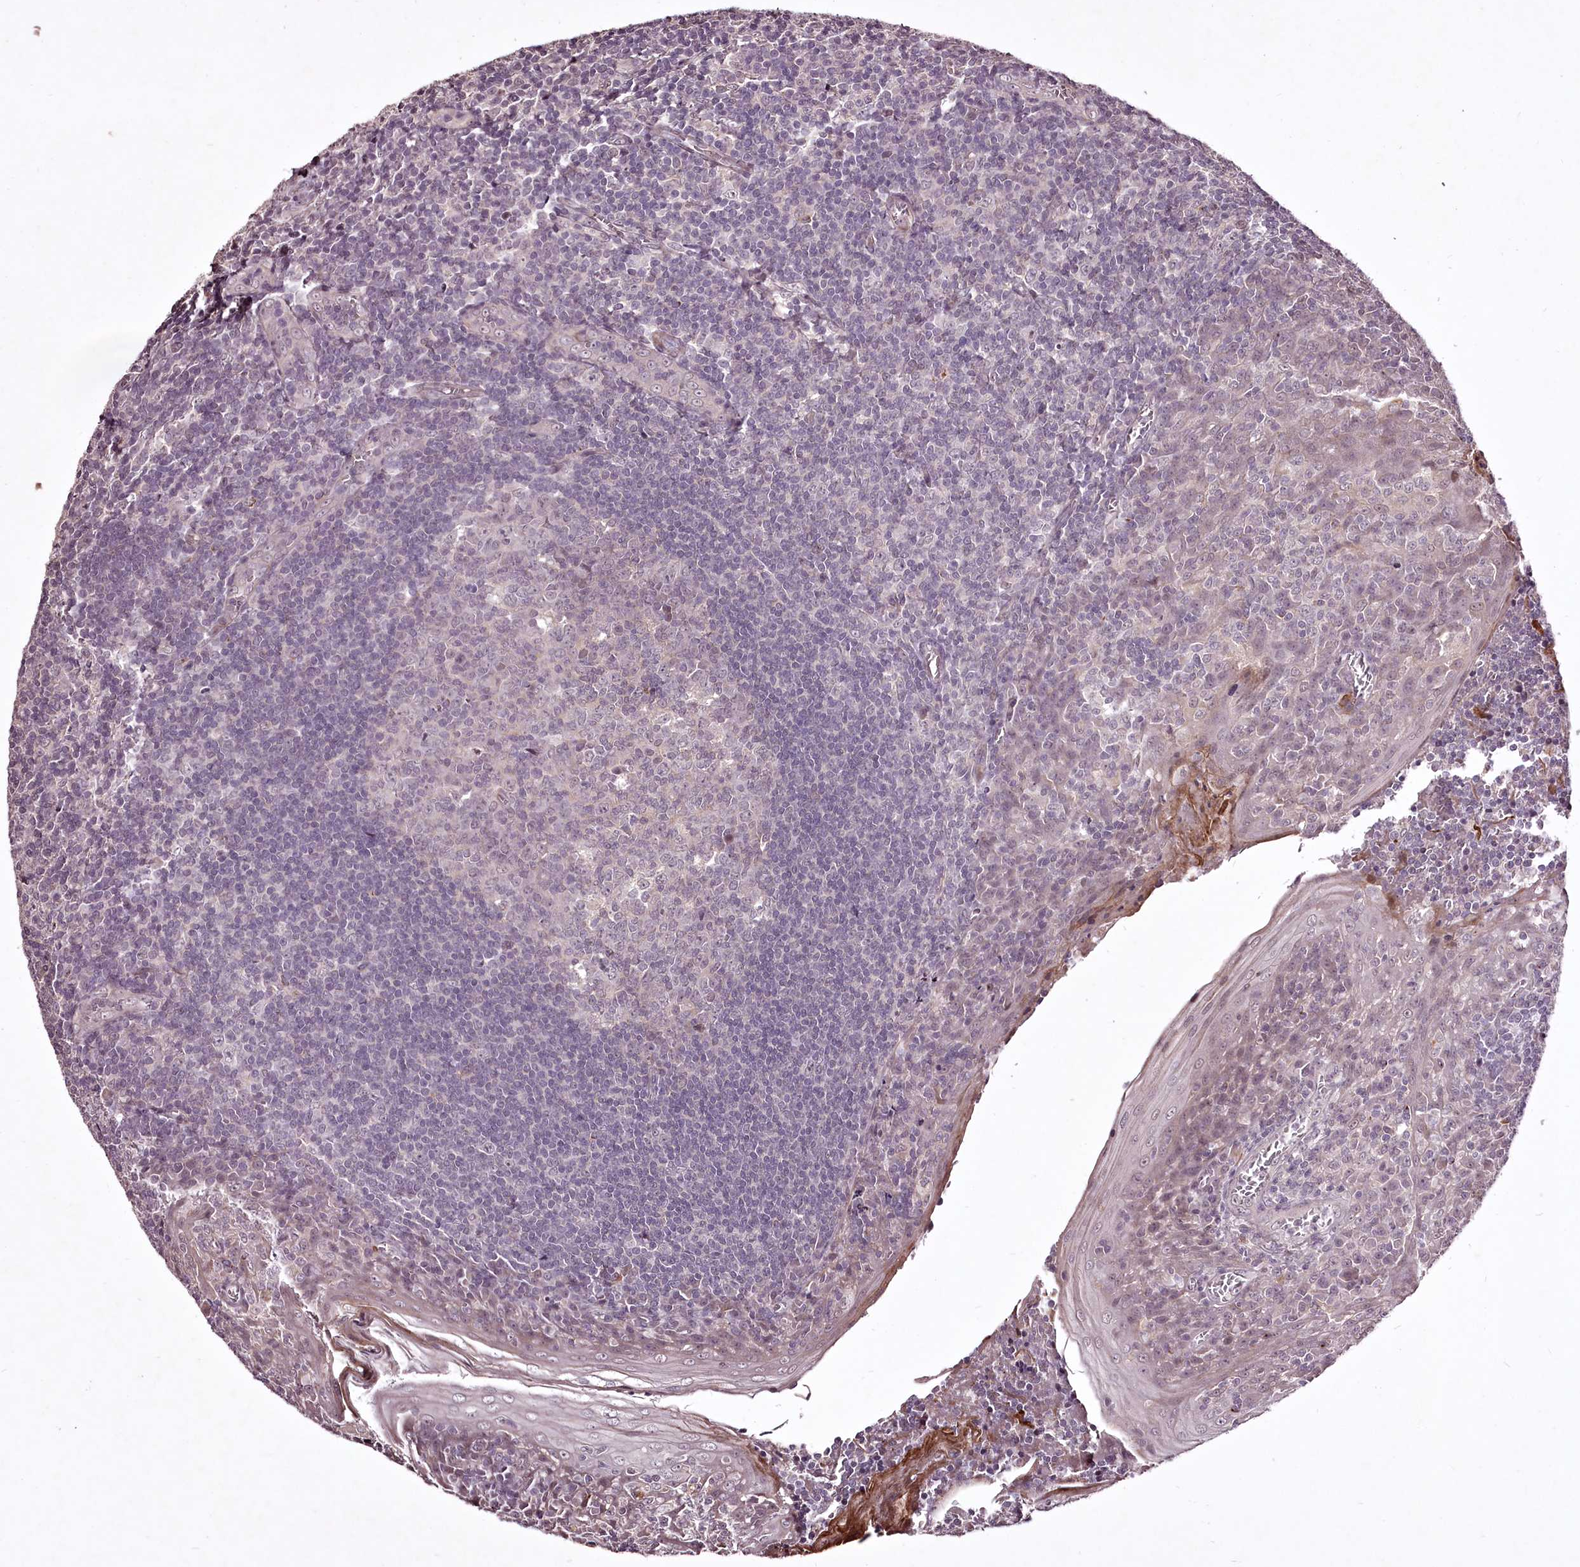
{"staining": {"intensity": "negative", "quantity": "none", "location": "none"}, "tissue": "tonsil", "cell_type": "Germinal center cells", "image_type": "normal", "snomed": [{"axis": "morphology", "description": "Normal tissue, NOS"}, {"axis": "topography", "description": "Tonsil"}], "caption": "Immunohistochemistry image of benign tonsil: human tonsil stained with DAB (3,3'-diaminobenzidine) demonstrates no significant protein expression in germinal center cells. (DAB immunohistochemistry (IHC) visualized using brightfield microscopy, high magnification).", "gene": "ADRA1D", "patient": {"sex": "male", "age": 27}}